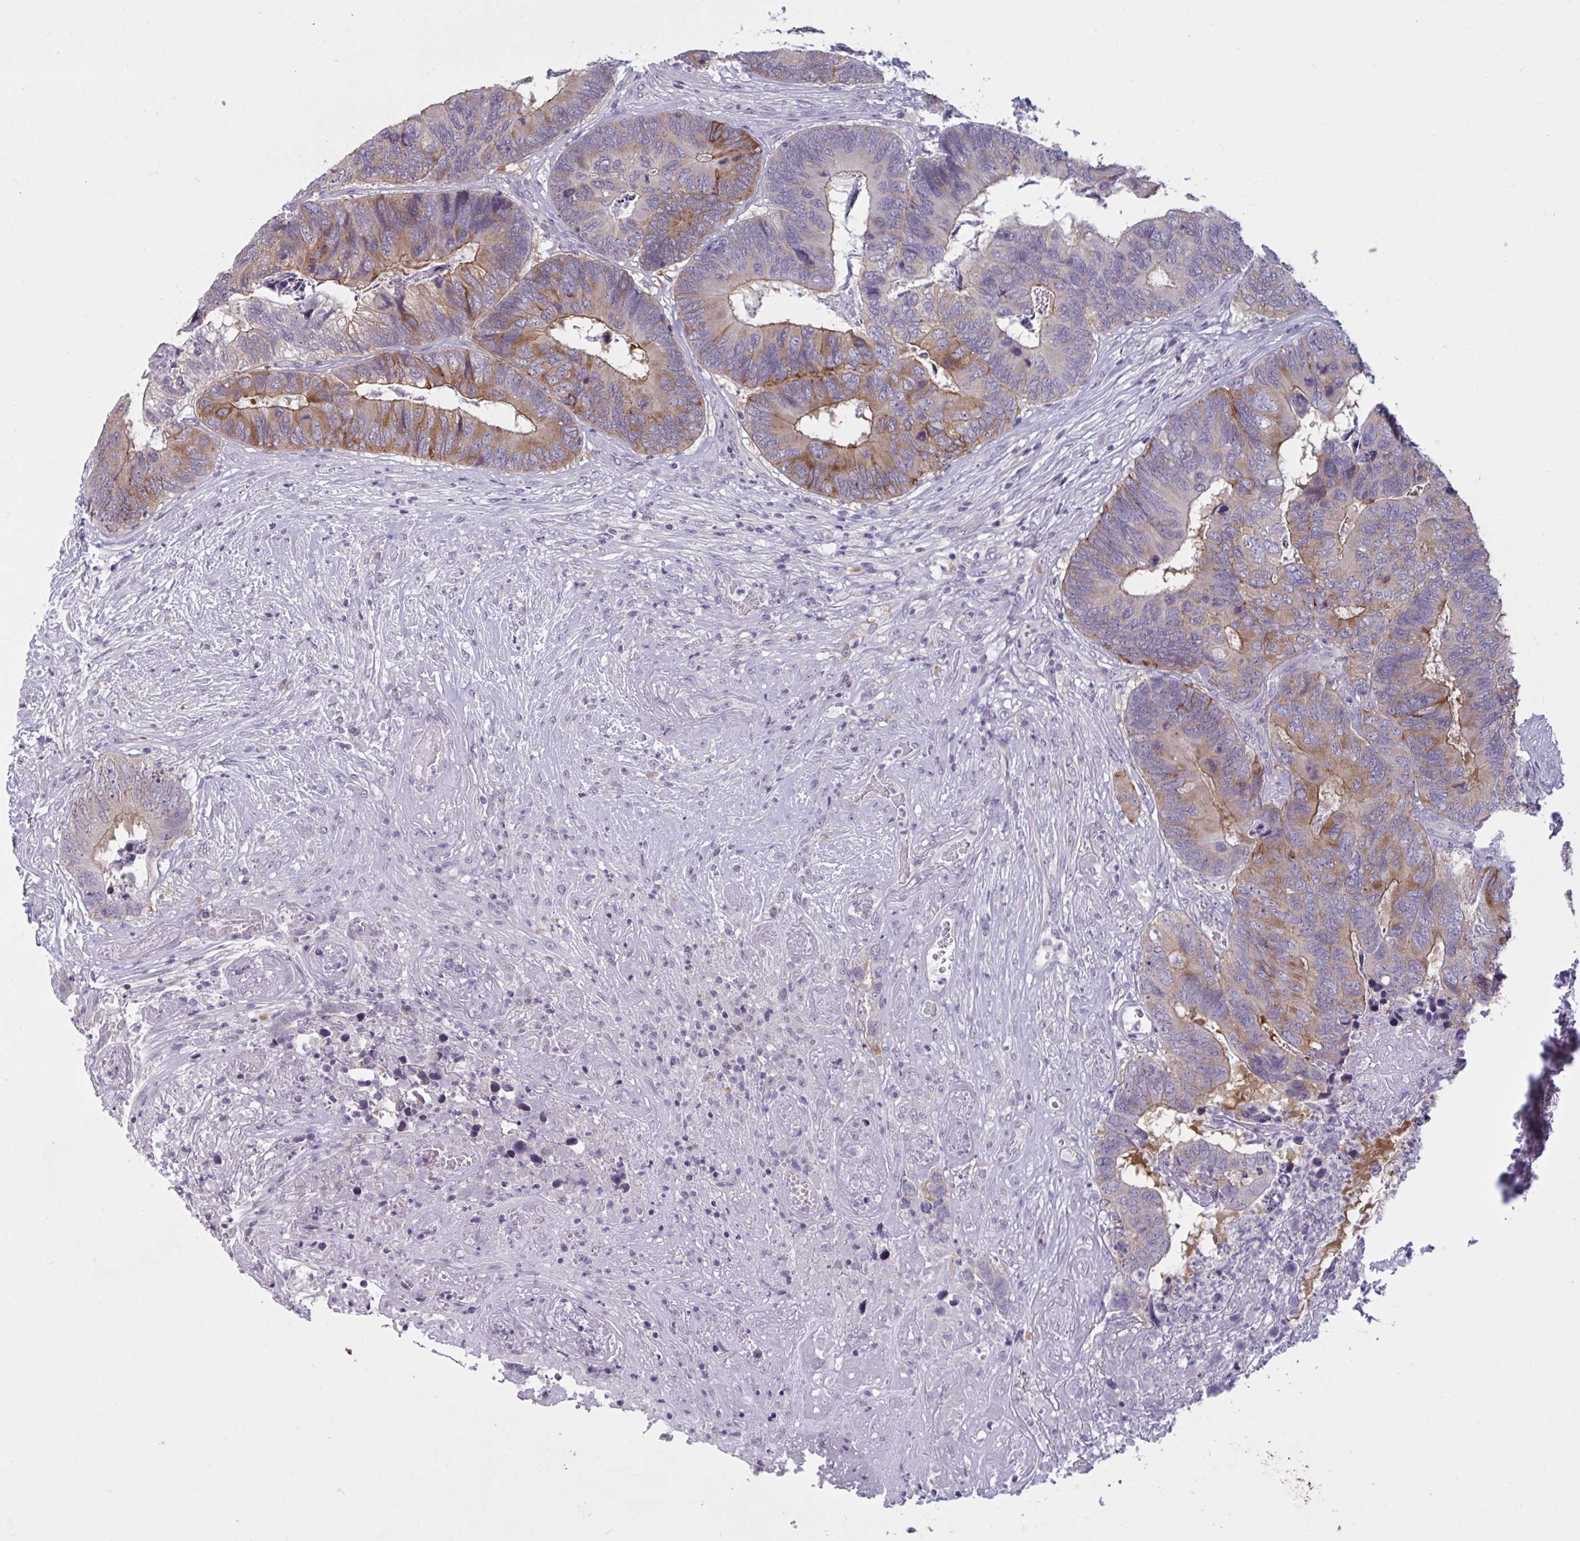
{"staining": {"intensity": "moderate", "quantity": "25%-75%", "location": "cytoplasmic/membranous"}, "tissue": "colorectal cancer", "cell_type": "Tumor cells", "image_type": "cancer", "snomed": [{"axis": "morphology", "description": "Adenocarcinoma, NOS"}, {"axis": "topography", "description": "Colon"}], "caption": "Adenocarcinoma (colorectal) stained with a brown dye shows moderate cytoplasmic/membranous positive positivity in about 25%-75% of tumor cells.", "gene": "TBC1D4", "patient": {"sex": "female", "age": 67}}